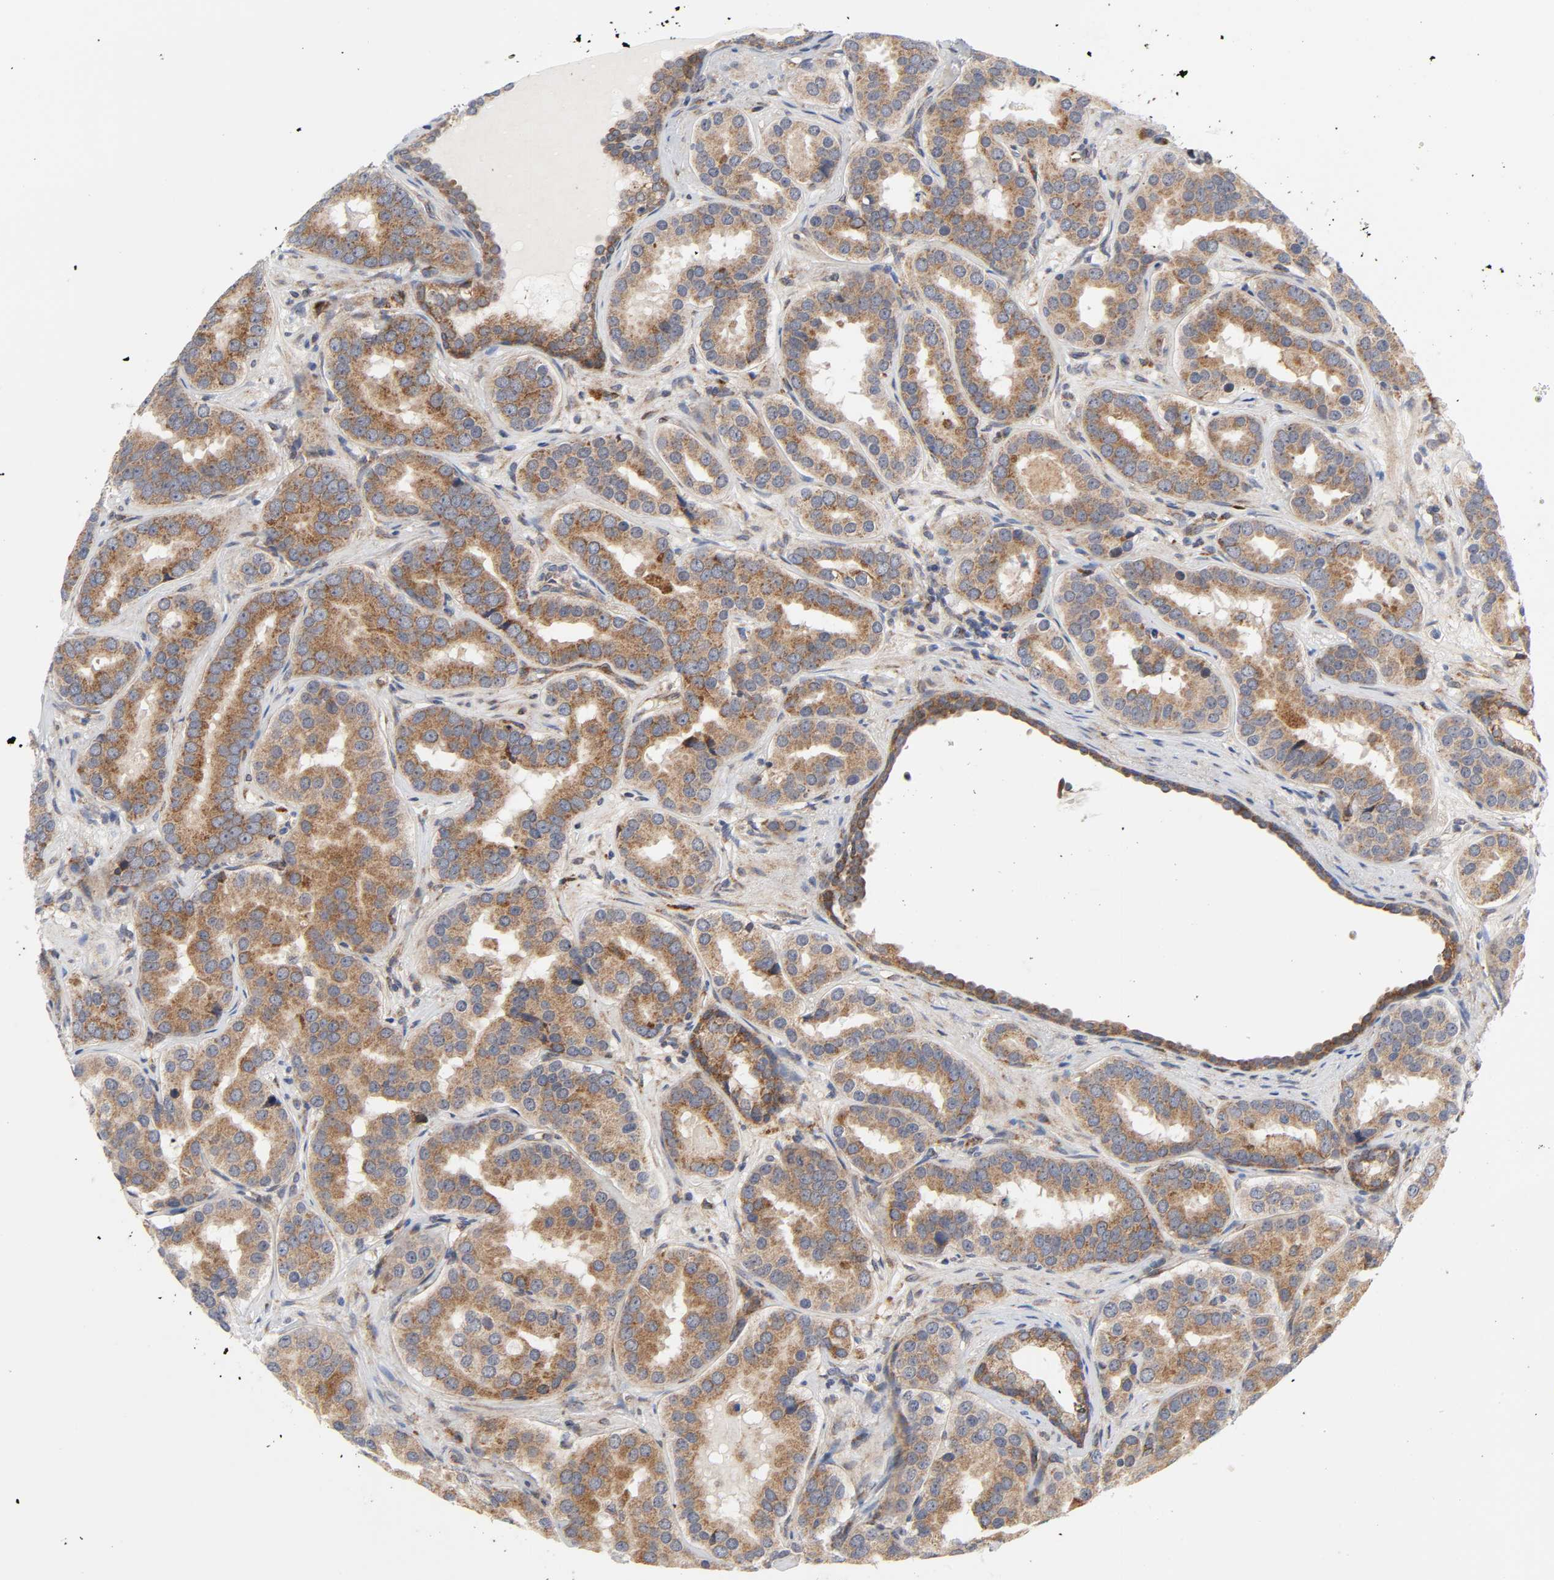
{"staining": {"intensity": "moderate", "quantity": ">75%", "location": "cytoplasmic/membranous"}, "tissue": "prostate cancer", "cell_type": "Tumor cells", "image_type": "cancer", "snomed": [{"axis": "morphology", "description": "Adenocarcinoma, Low grade"}, {"axis": "topography", "description": "Prostate"}], "caption": "Immunohistochemistry photomicrograph of neoplastic tissue: human prostate low-grade adenocarcinoma stained using immunohistochemistry shows medium levels of moderate protein expression localized specifically in the cytoplasmic/membranous of tumor cells, appearing as a cytoplasmic/membranous brown color.", "gene": "BAX", "patient": {"sex": "male", "age": 59}}